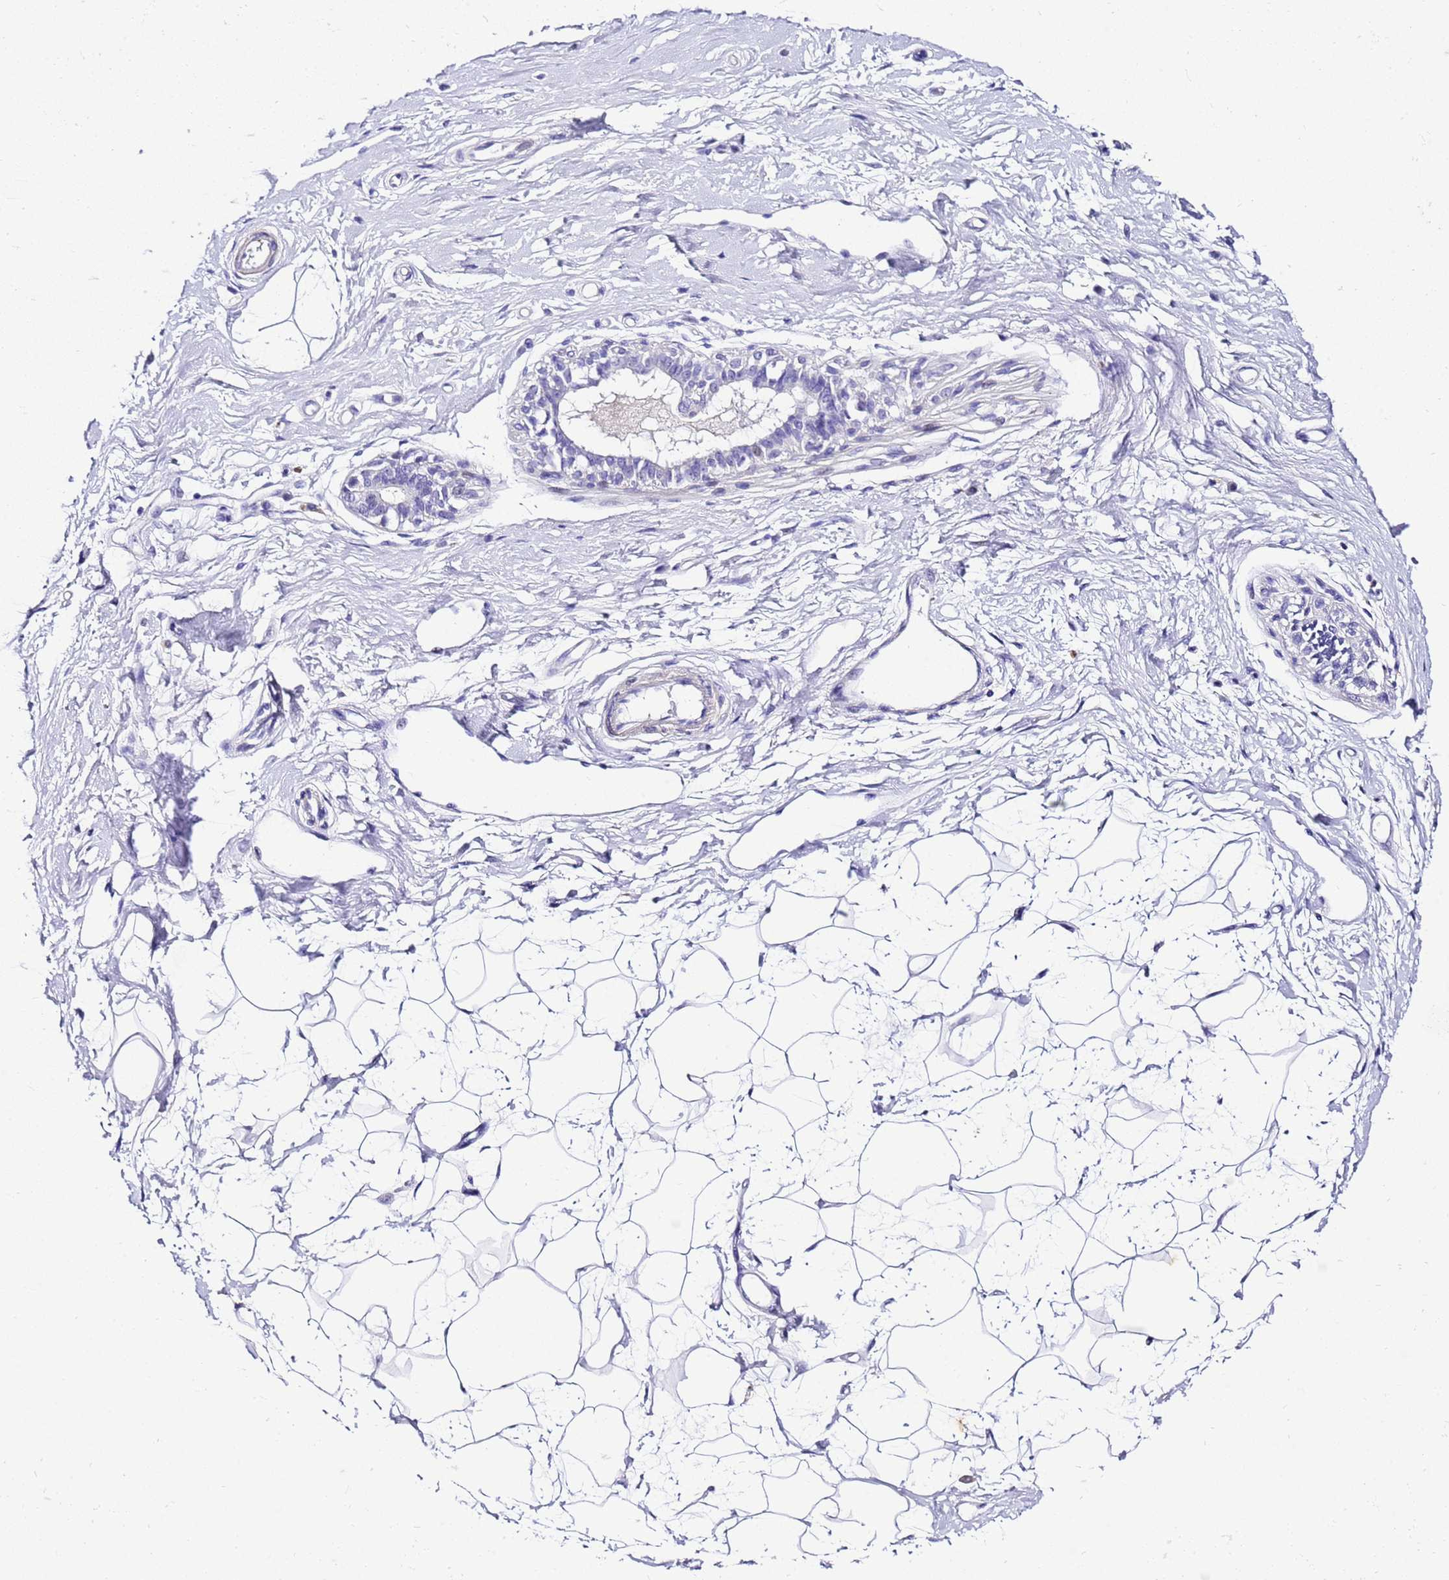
{"staining": {"intensity": "negative", "quantity": "none", "location": "none"}, "tissue": "breast", "cell_type": "Adipocytes", "image_type": "normal", "snomed": [{"axis": "morphology", "description": "Normal tissue, NOS"}, {"axis": "topography", "description": "Breast"}], "caption": "DAB (3,3'-diaminobenzidine) immunohistochemical staining of normal human breast shows no significant positivity in adipocytes.", "gene": "ZNF417", "patient": {"sex": "female", "age": 45}}